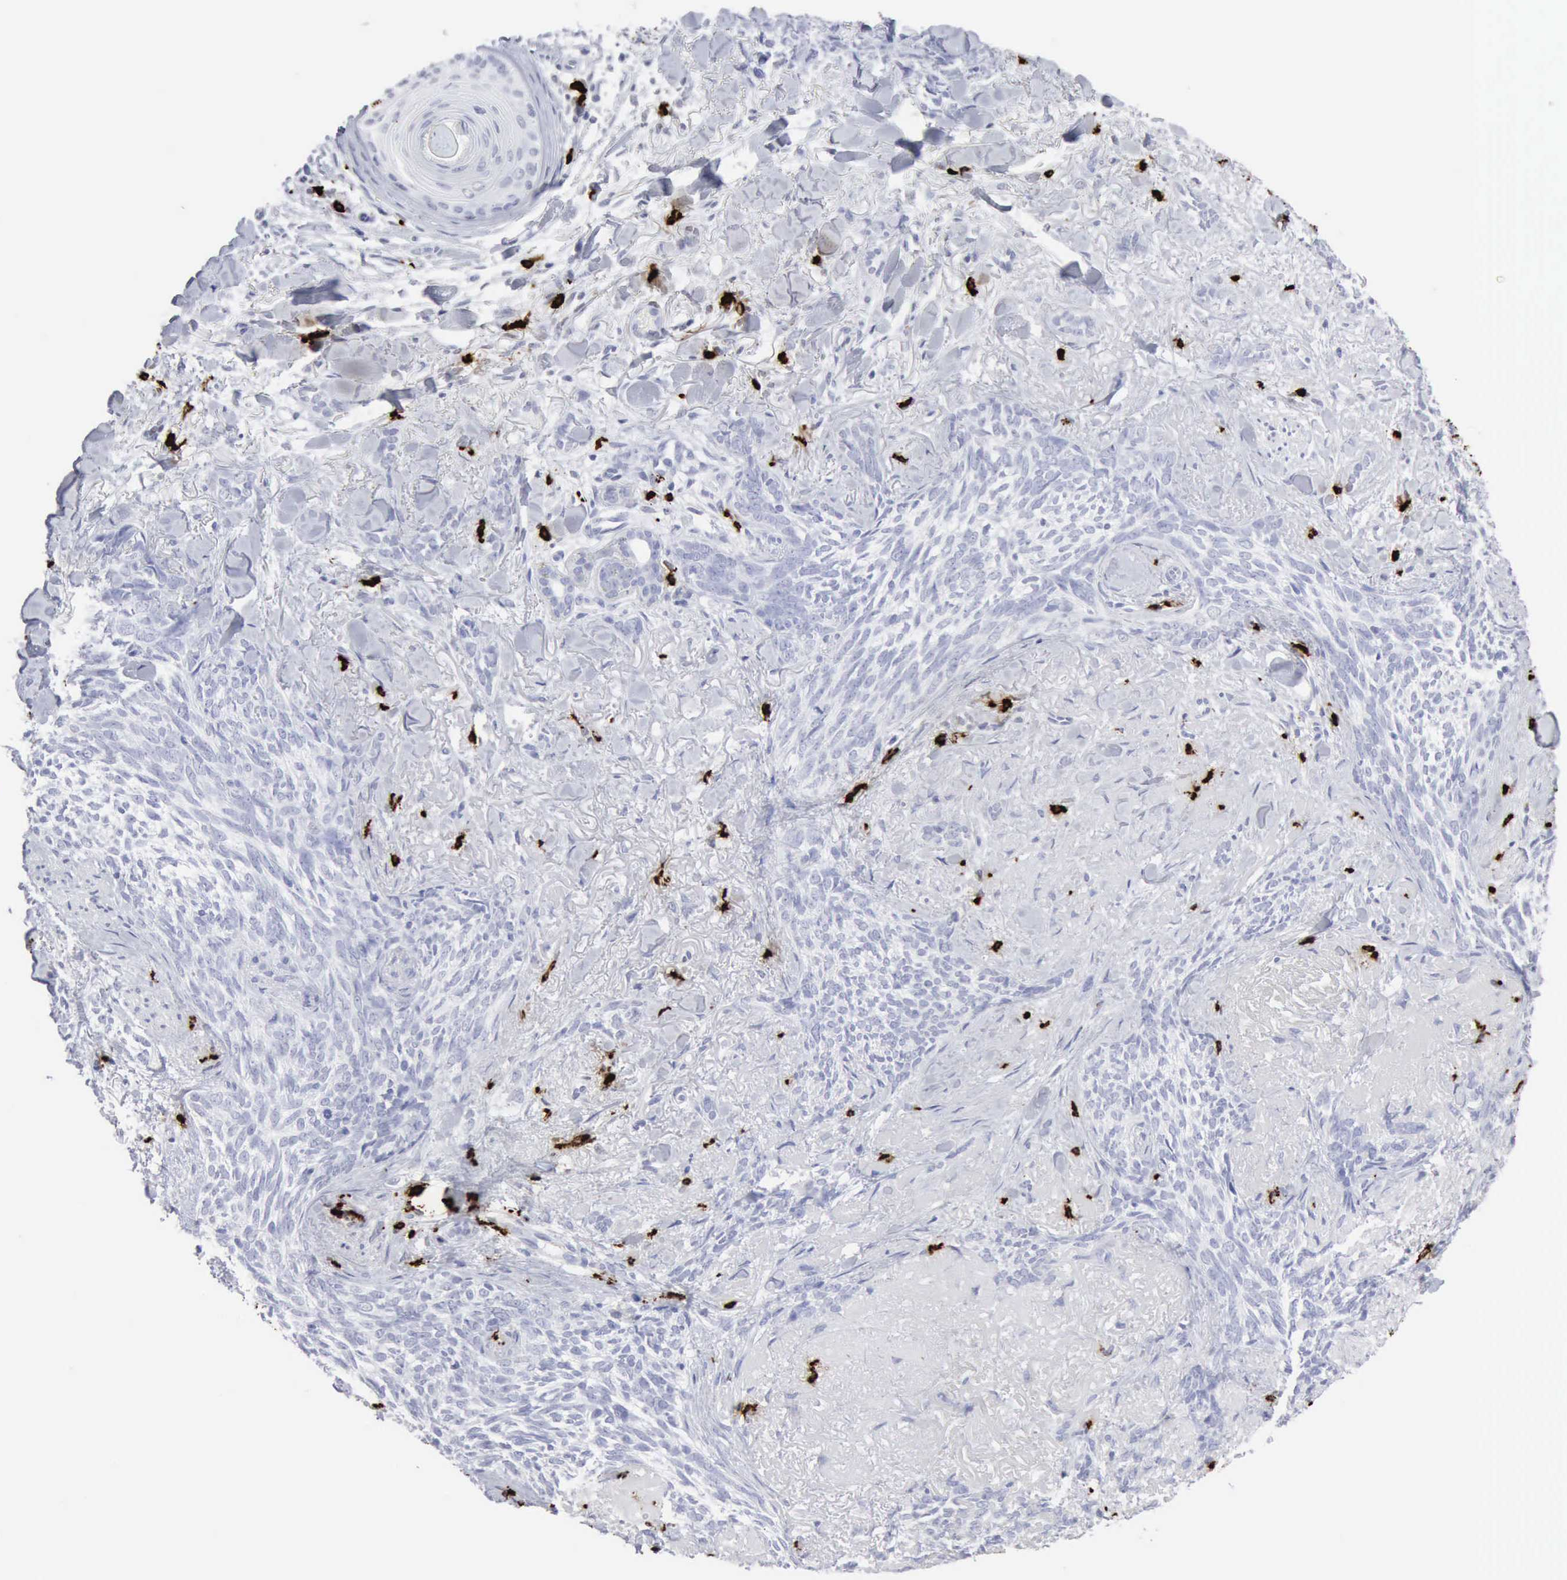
{"staining": {"intensity": "negative", "quantity": "none", "location": "none"}, "tissue": "skin cancer", "cell_type": "Tumor cells", "image_type": "cancer", "snomed": [{"axis": "morphology", "description": "Basal cell carcinoma"}, {"axis": "topography", "description": "Skin"}], "caption": "An immunohistochemistry histopathology image of basal cell carcinoma (skin) is shown. There is no staining in tumor cells of basal cell carcinoma (skin). (Brightfield microscopy of DAB (3,3'-diaminobenzidine) IHC at high magnification).", "gene": "CMA1", "patient": {"sex": "female", "age": 81}}